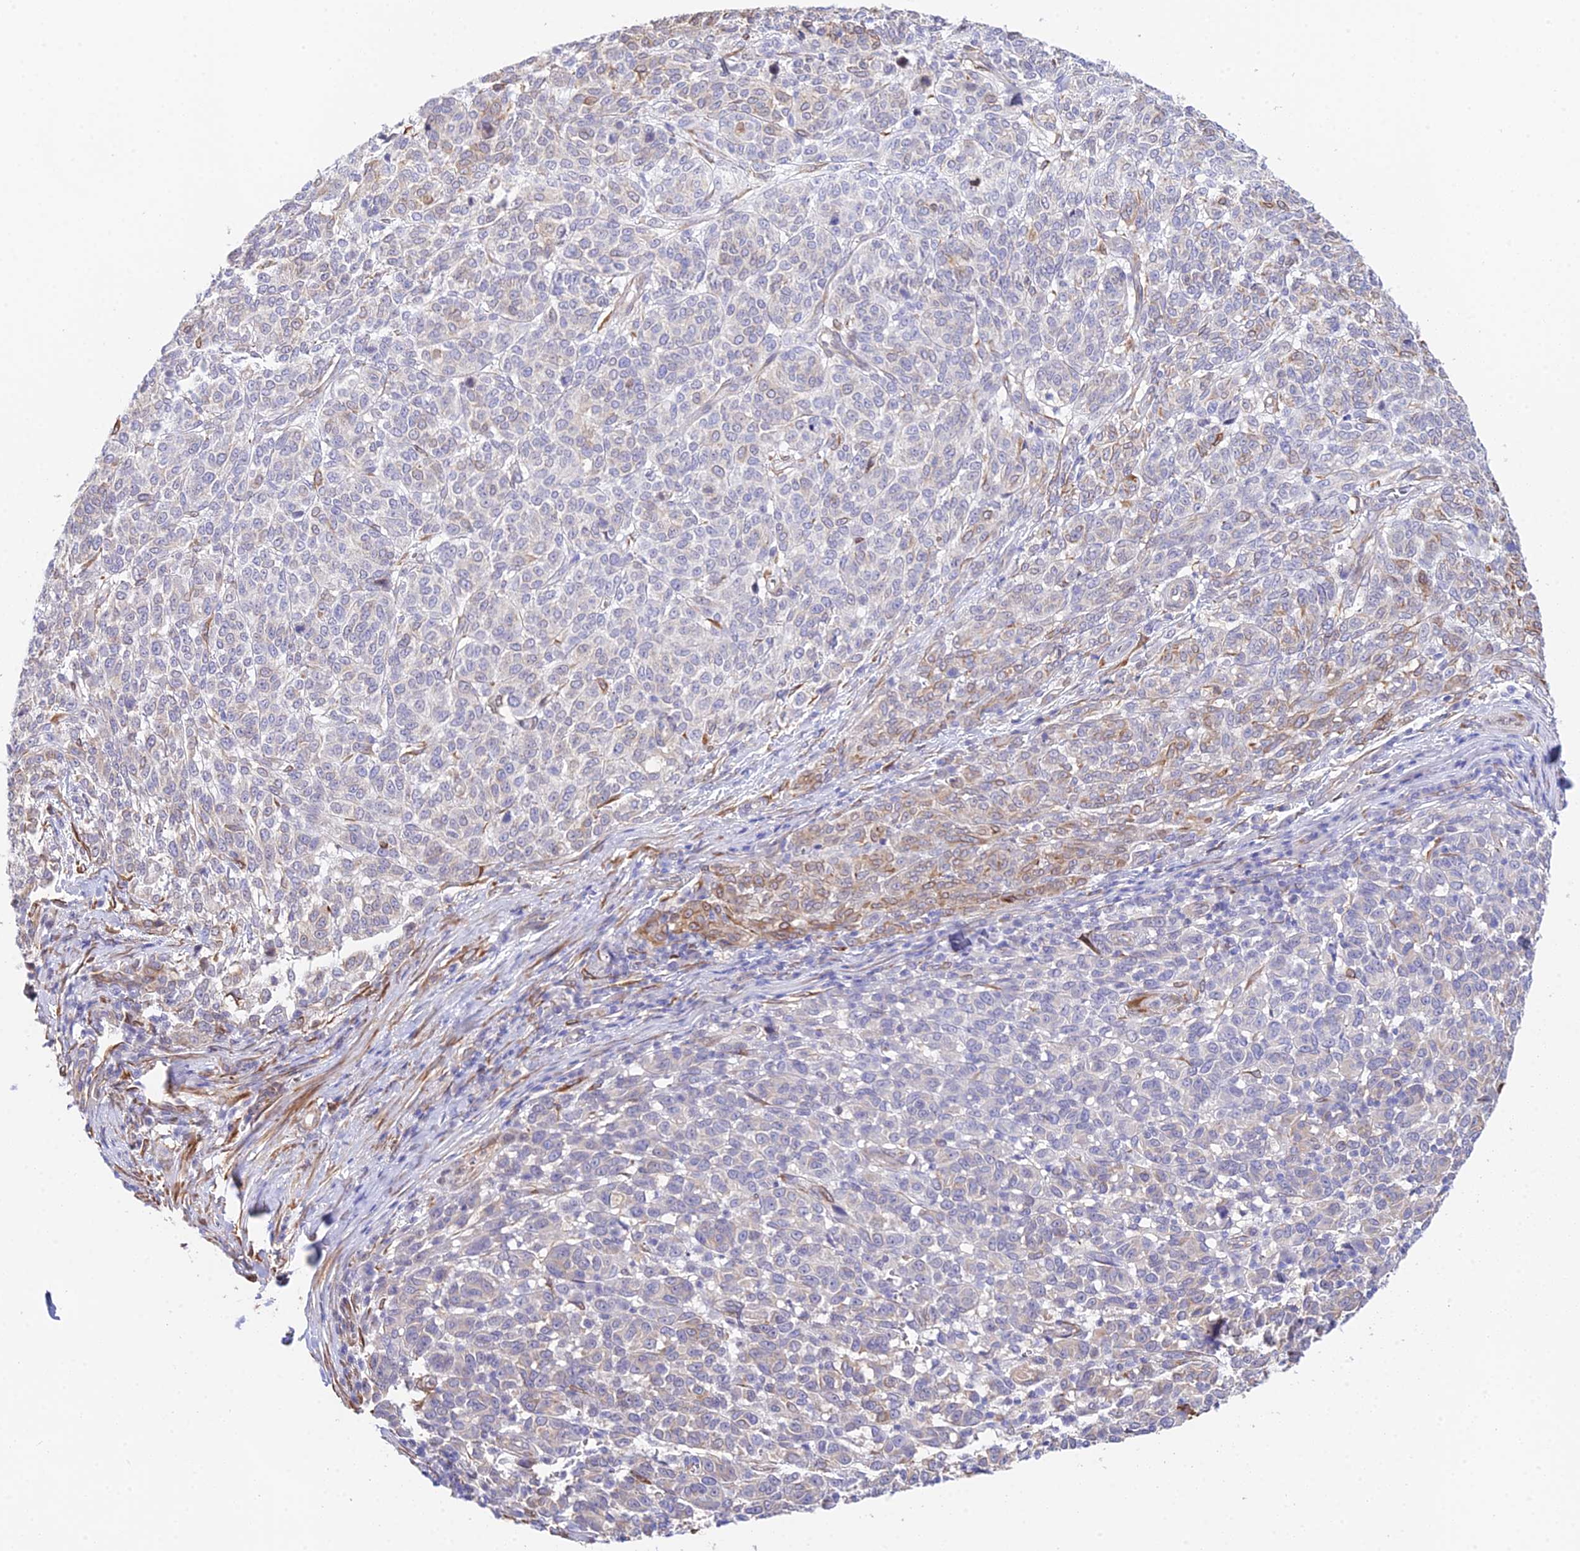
{"staining": {"intensity": "moderate", "quantity": "<25%", "location": "cytoplasmic/membranous"}, "tissue": "melanoma", "cell_type": "Tumor cells", "image_type": "cancer", "snomed": [{"axis": "morphology", "description": "Malignant melanoma, NOS"}, {"axis": "topography", "description": "Skin"}], "caption": "High-magnification brightfield microscopy of malignant melanoma stained with DAB (3,3'-diaminobenzidine) (brown) and counterstained with hematoxylin (blue). tumor cells exhibit moderate cytoplasmic/membranous positivity is identified in approximately<25% of cells.", "gene": "MXRA7", "patient": {"sex": "male", "age": 49}}